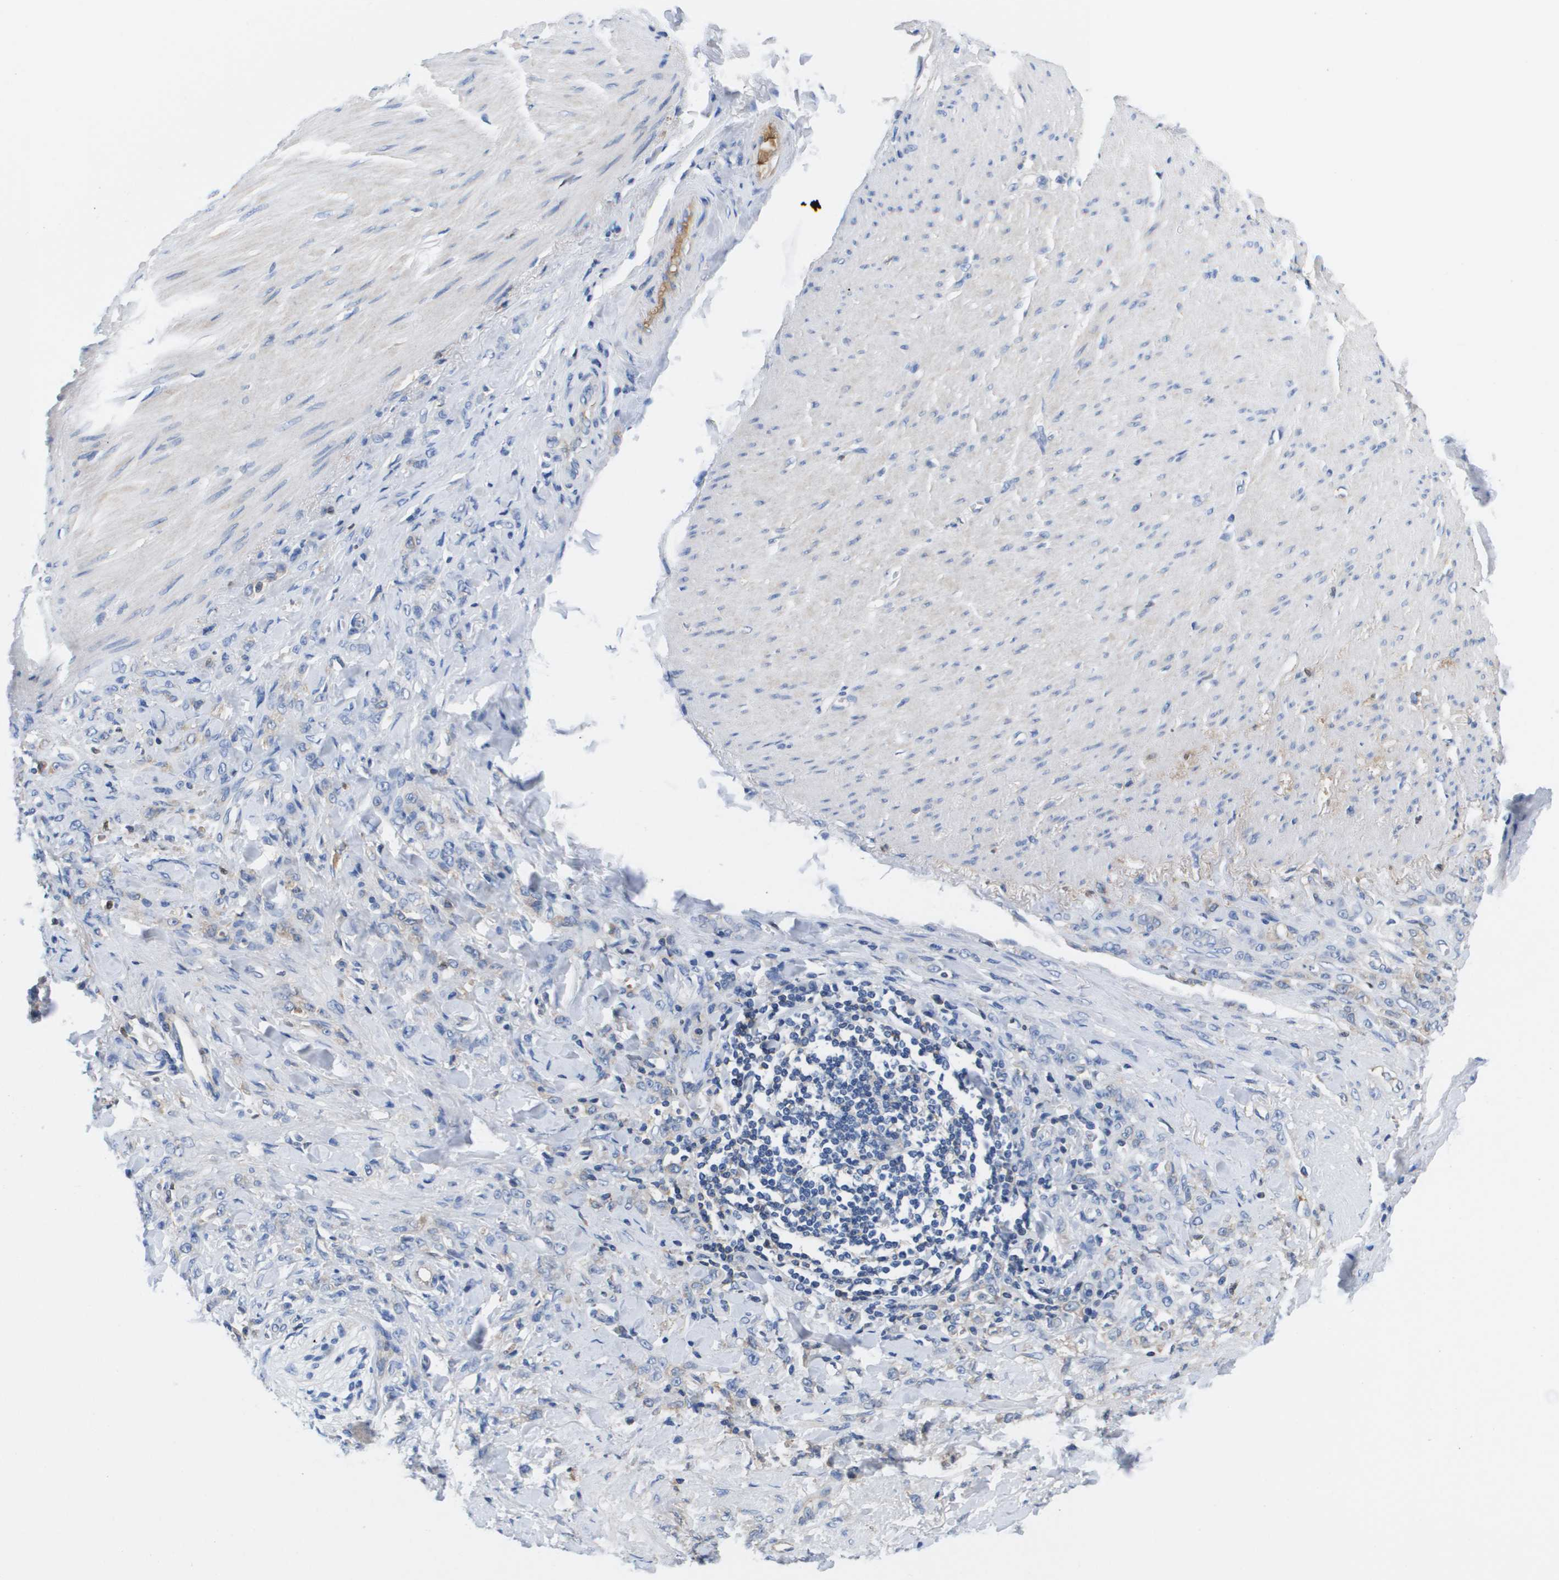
{"staining": {"intensity": "negative", "quantity": "none", "location": "none"}, "tissue": "stomach cancer", "cell_type": "Tumor cells", "image_type": "cancer", "snomed": [{"axis": "morphology", "description": "Normal tissue, NOS"}, {"axis": "morphology", "description": "Adenocarcinoma, NOS"}, {"axis": "topography", "description": "Stomach"}], "caption": "The micrograph exhibits no staining of tumor cells in stomach cancer.", "gene": "APOA1", "patient": {"sex": "male", "age": 82}}